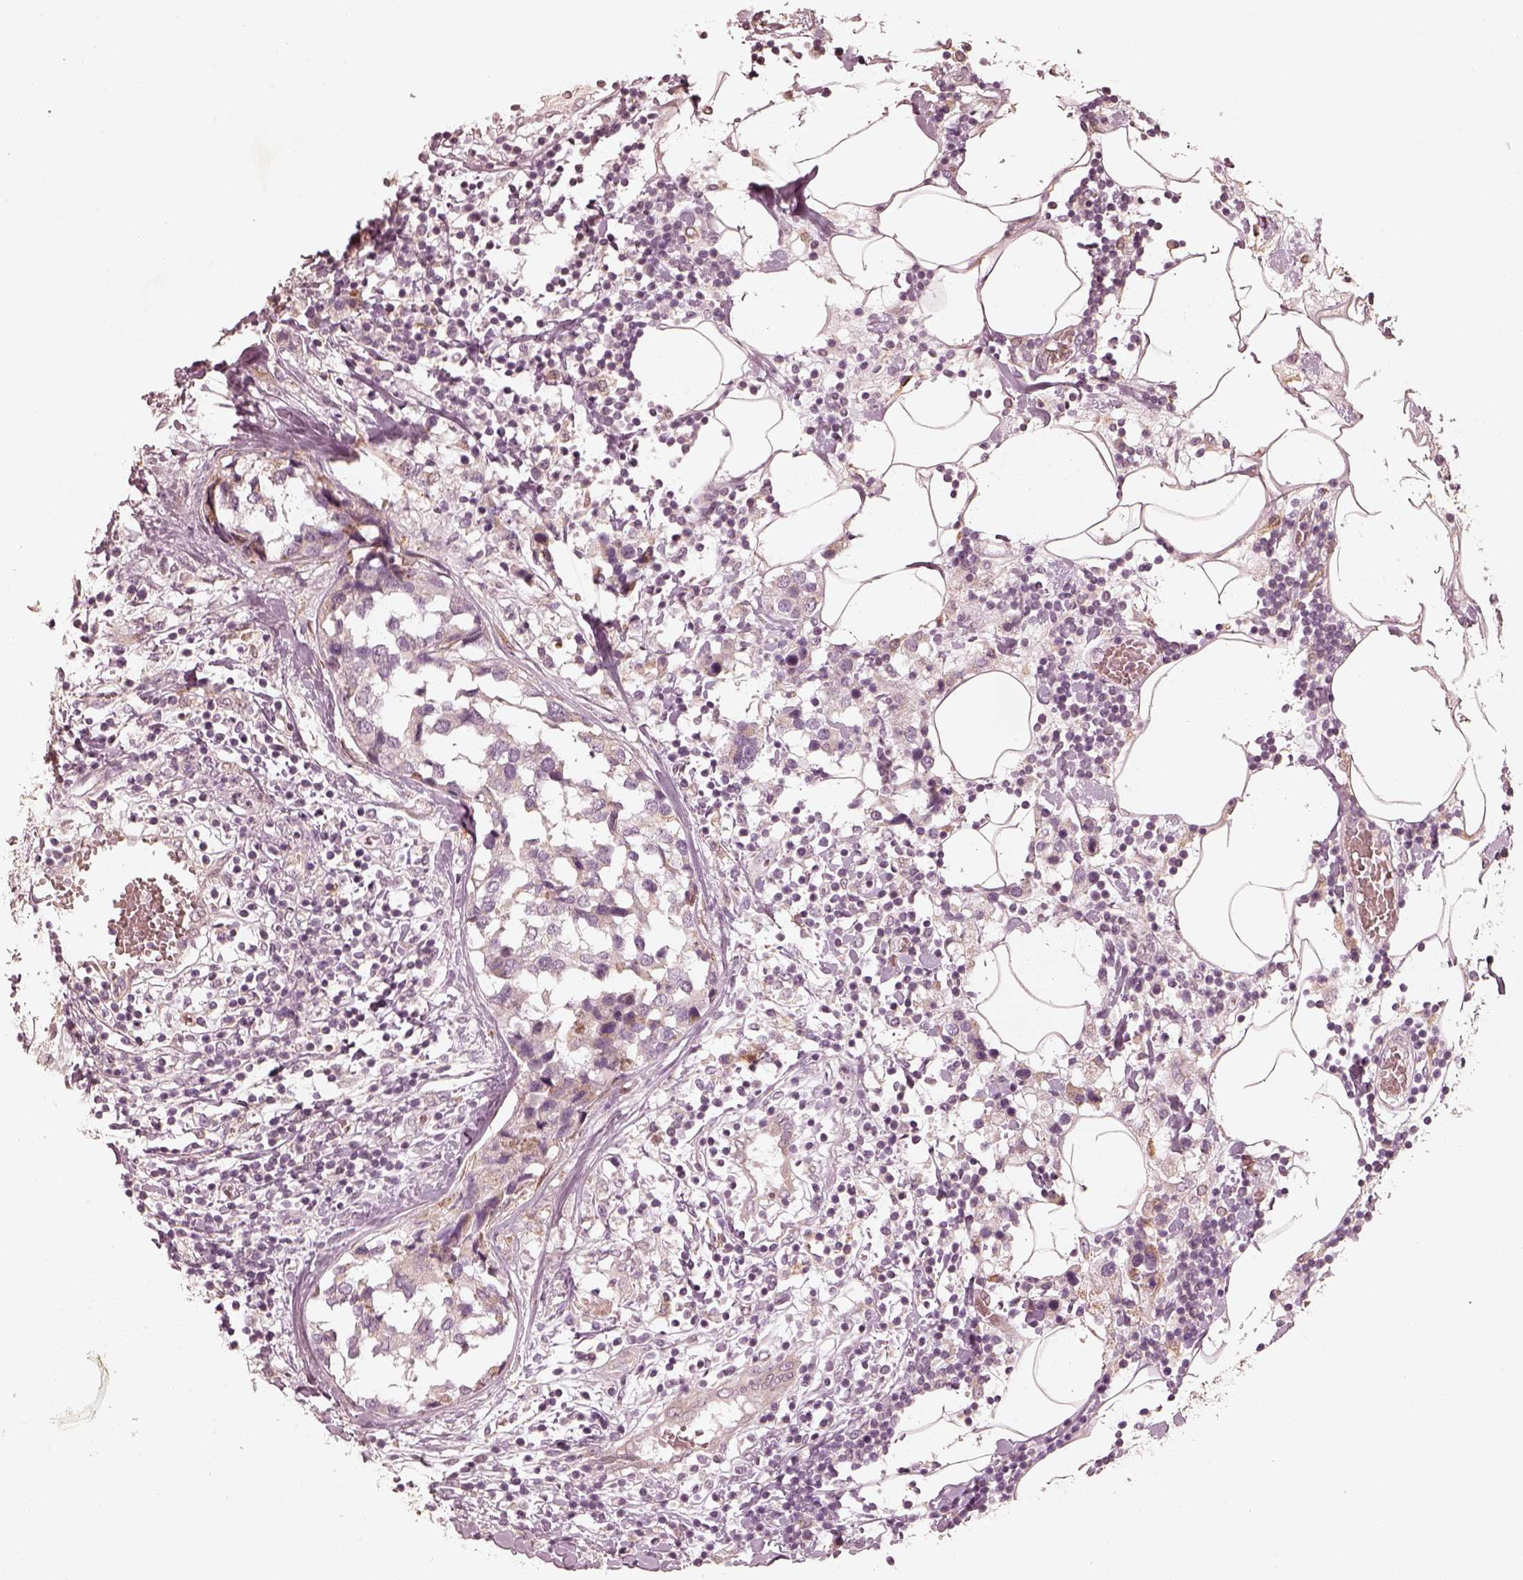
{"staining": {"intensity": "weak", "quantity": ">75%", "location": "cytoplasmic/membranous"}, "tissue": "breast cancer", "cell_type": "Tumor cells", "image_type": "cancer", "snomed": [{"axis": "morphology", "description": "Lobular carcinoma"}, {"axis": "topography", "description": "Breast"}], "caption": "Protein analysis of breast lobular carcinoma tissue demonstrates weak cytoplasmic/membranous staining in about >75% of tumor cells. Ihc stains the protein in brown and the nuclei are stained blue.", "gene": "WLS", "patient": {"sex": "female", "age": 59}}